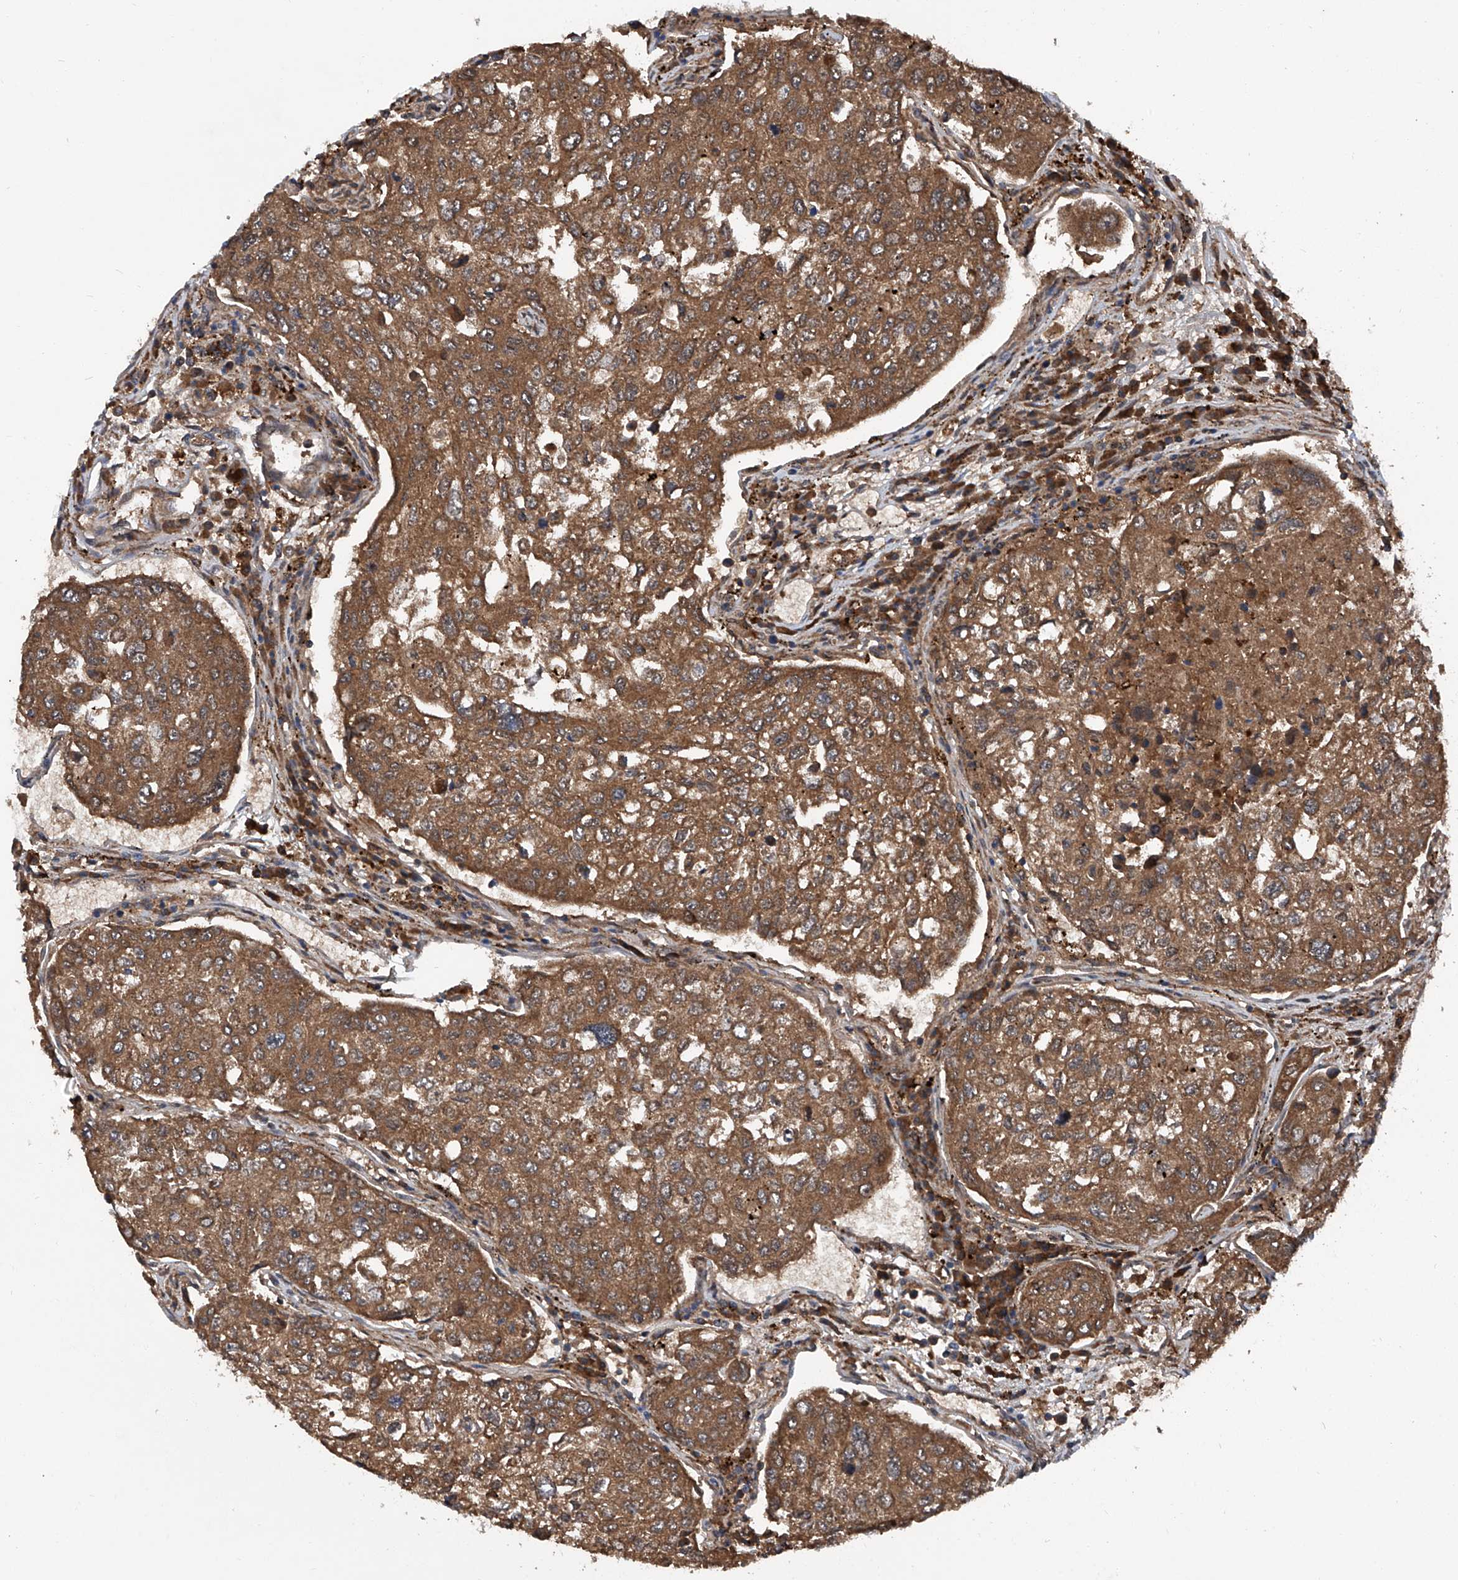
{"staining": {"intensity": "moderate", "quantity": ">75%", "location": "cytoplasmic/membranous"}, "tissue": "urothelial cancer", "cell_type": "Tumor cells", "image_type": "cancer", "snomed": [{"axis": "morphology", "description": "Urothelial carcinoma, High grade"}, {"axis": "topography", "description": "Lymph node"}, {"axis": "topography", "description": "Urinary bladder"}], "caption": "IHC micrograph of human urothelial cancer stained for a protein (brown), which displays medium levels of moderate cytoplasmic/membranous positivity in about >75% of tumor cells.", "gene": "ASCC3", "patient": {"sex": "male", "age": 51}}